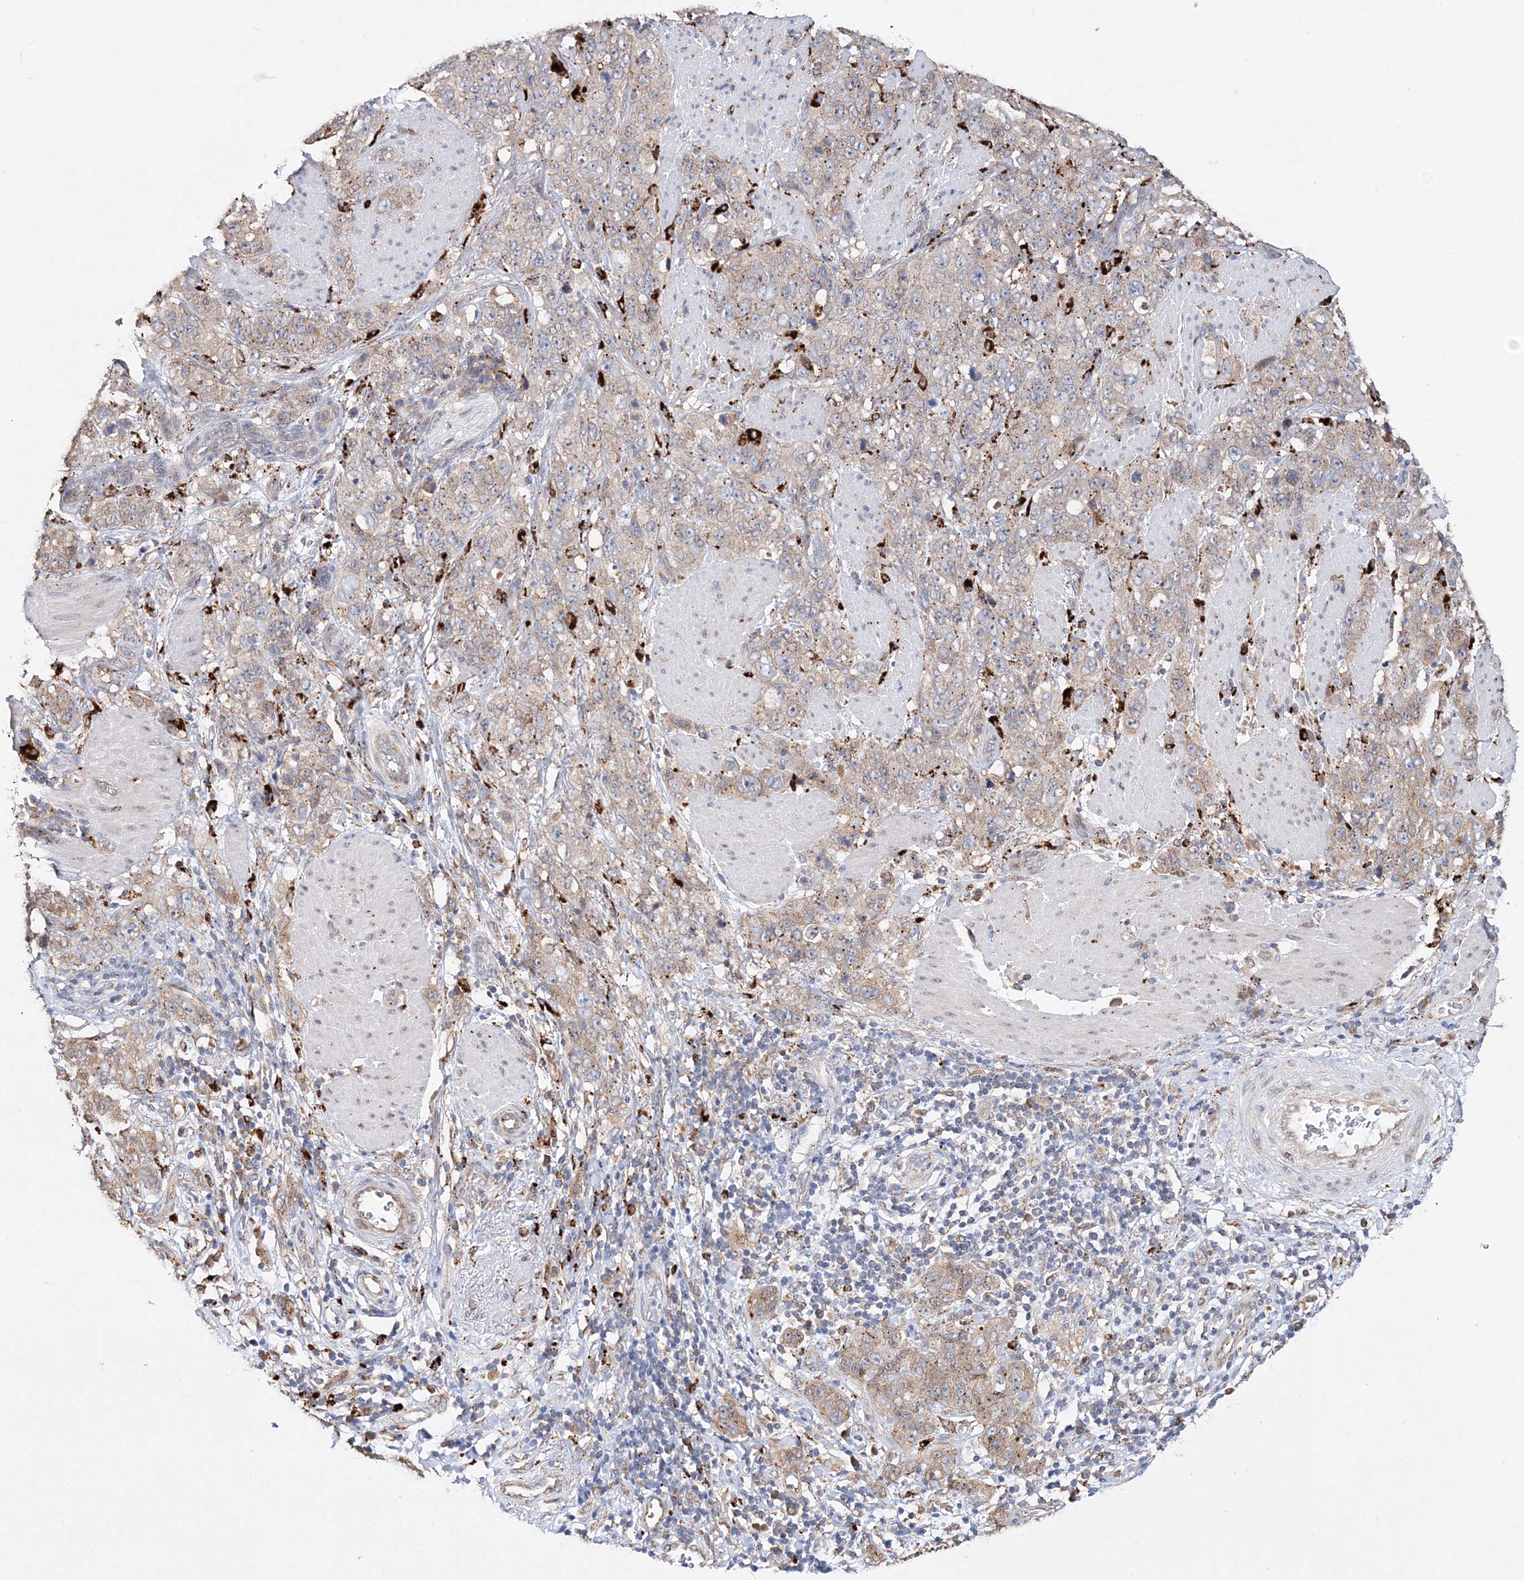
{"staining": {"intensity": "weak", "quantity": ">75%", "location": "cytoplasmic/membranous"}, "tissue": "stomach cancer", "cell_type": "Tumor cells", "image_type": "cancer", "snomed": [{"axis": "morphology", "description": "Adenocarcinoma, NOS"}, {"axis": "topography", "description": "Stomach"}], "caption": "Tumor cells exhibit low levels of weak cytoplasmic/membranous staining in about >75% of cells in human stomach cancer (adenocarcinoma). (DAB (3,3'-diaminobenzidine) IHC with brightfield microscopy, high magnification).", "gene": "C3orf38", "patient": {"sex": "male", "age": 48}}